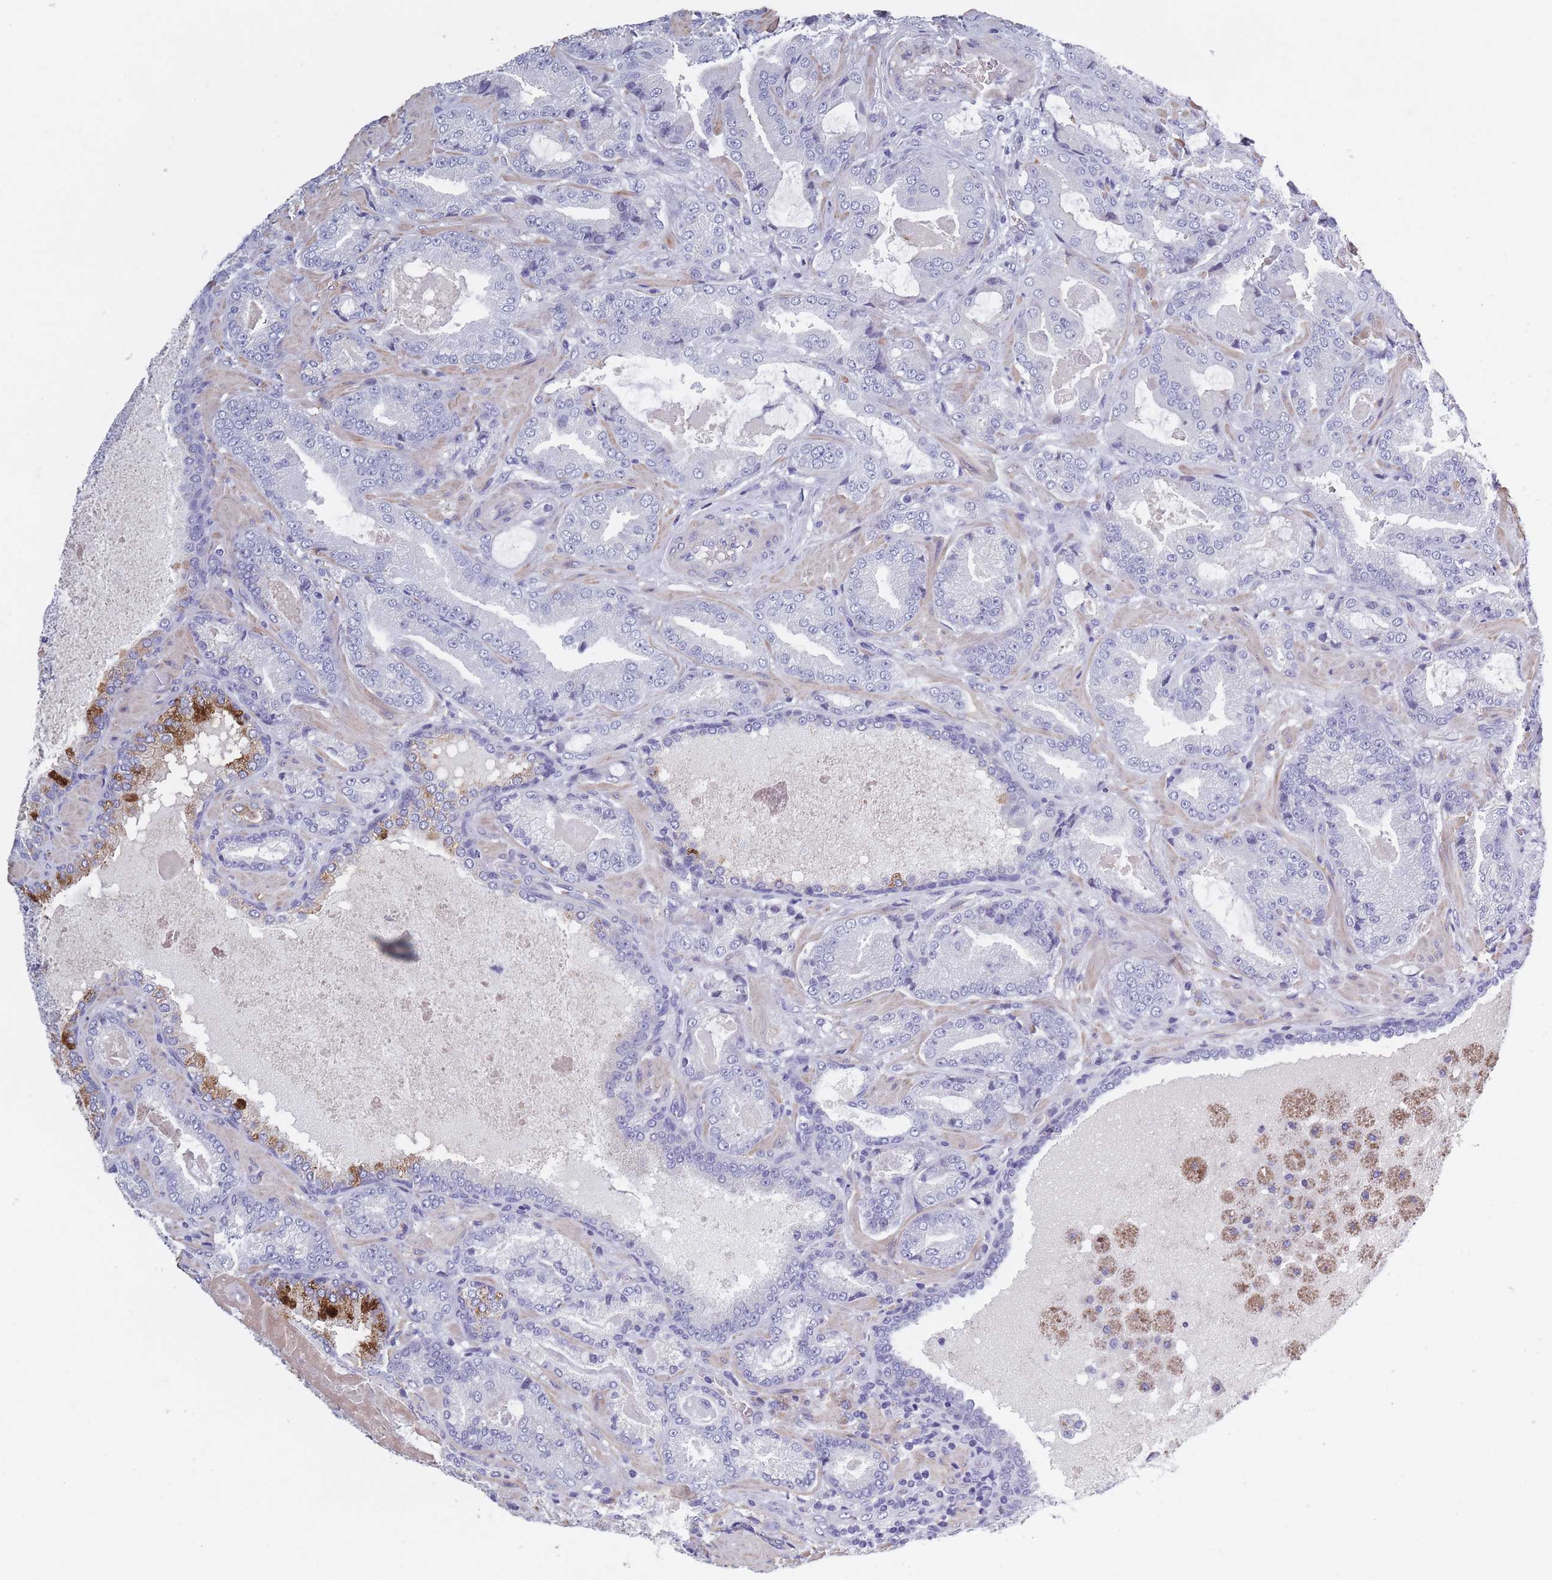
{"staining": {"intensity": "negative", "quantity": "none", "location": "none"}, "tissue": "prostate cancer", "cell_type": "Tumor cells", "image_type": "cancer", "snomed": [{"axis": "morphology", "description": "Adenocarcinoma, High grade"}, {"axis": "topography", "description": "Prostate"}], "caption": "Immunohistochemical staining of human prostate high-grade adenocarcinoma demonstrates no significant positivity in tumor cells.", "gene": "OR4C5", "patient": {"sex": "male", "age": 68}}